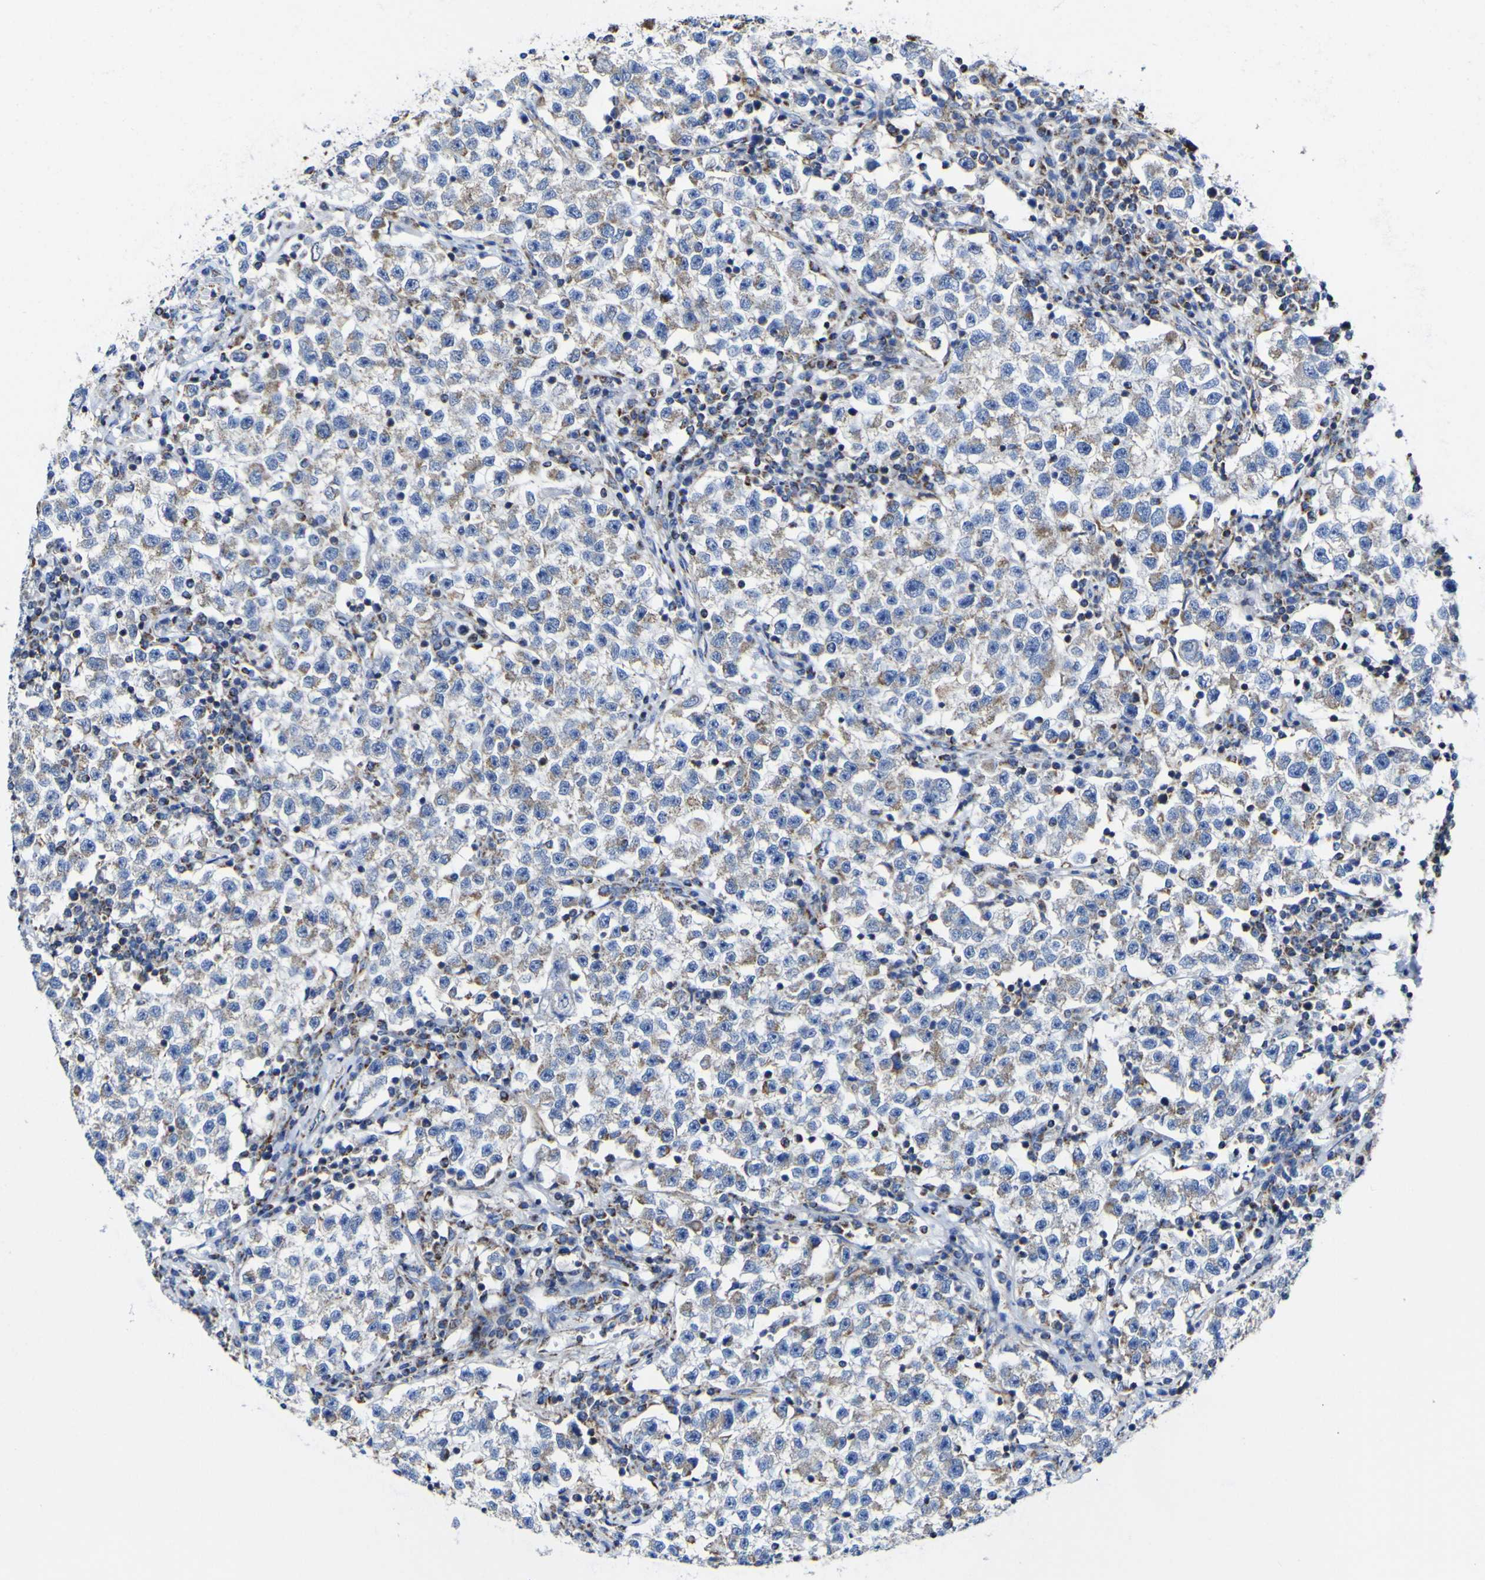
{"staining": {"intensity": "moderate", "quantity": "25%-75%", "location": "cytoplasmic/membranous"}, "tissue": "testis cancer", "cell_type": "Tumor cells", "image_type": "cancer", "snomed": [{"axis": "morphology", "description": "Seminoma, NOS"}, {"axis": "topography", "description": "Testis"}], "caption": "About 25%-75% of tumor cells in testis cancer (seminoma) exhibit moderate cytoplasmic/membranous protein positivity as visualized by brown immunohistochemical staining.", "gene": "CCDC90B", "patient": {"sex": "male", "age": 22}}